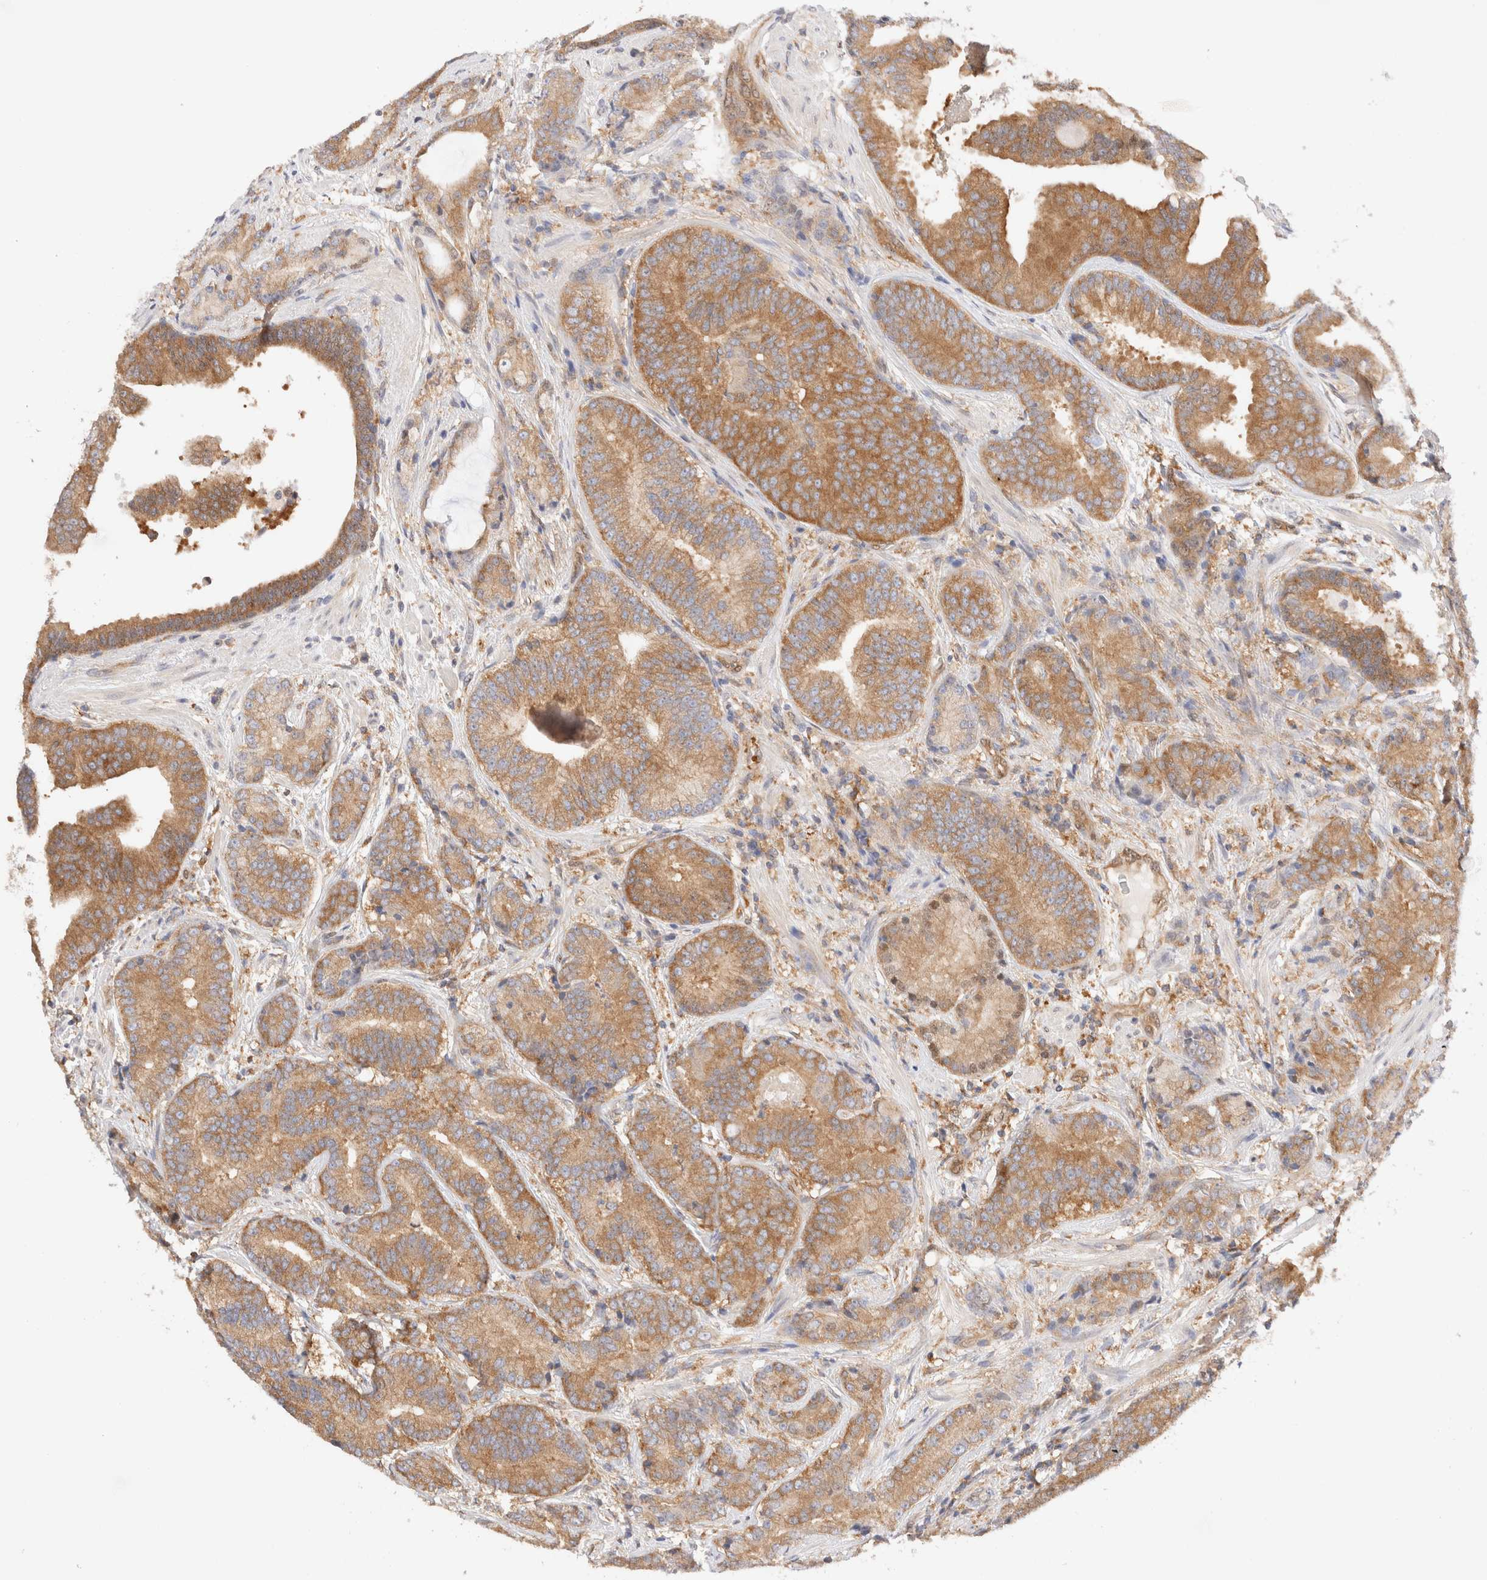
{"staining": {"intensity": "moderate", "quantity": ">75%", "location": "cytoplasmic/membranous"}, "tissue": "prostate cancer", "cell_type": "Tumor cells", "image_type": "cancer", "snomed": [{"axis": "morphology", "description": "Adenocarcinoma, High grade"}, {"axis": "topography", "description": "Prostate"}], "caption": "High-power microscopy captured an immunohistochemistry (IHC) histopathology image of prostate cancer (high-grade adenocarcinoma), revealing moderate cytoplasmic/membranous positivity in approximately >75% of tumor cells. (DAB (3,3'-diaminobenzidine) IHC with brightfield microscopy, high magnification).", "gene": "RABEP1", "patient": {"sex": "male", "age": 55}}